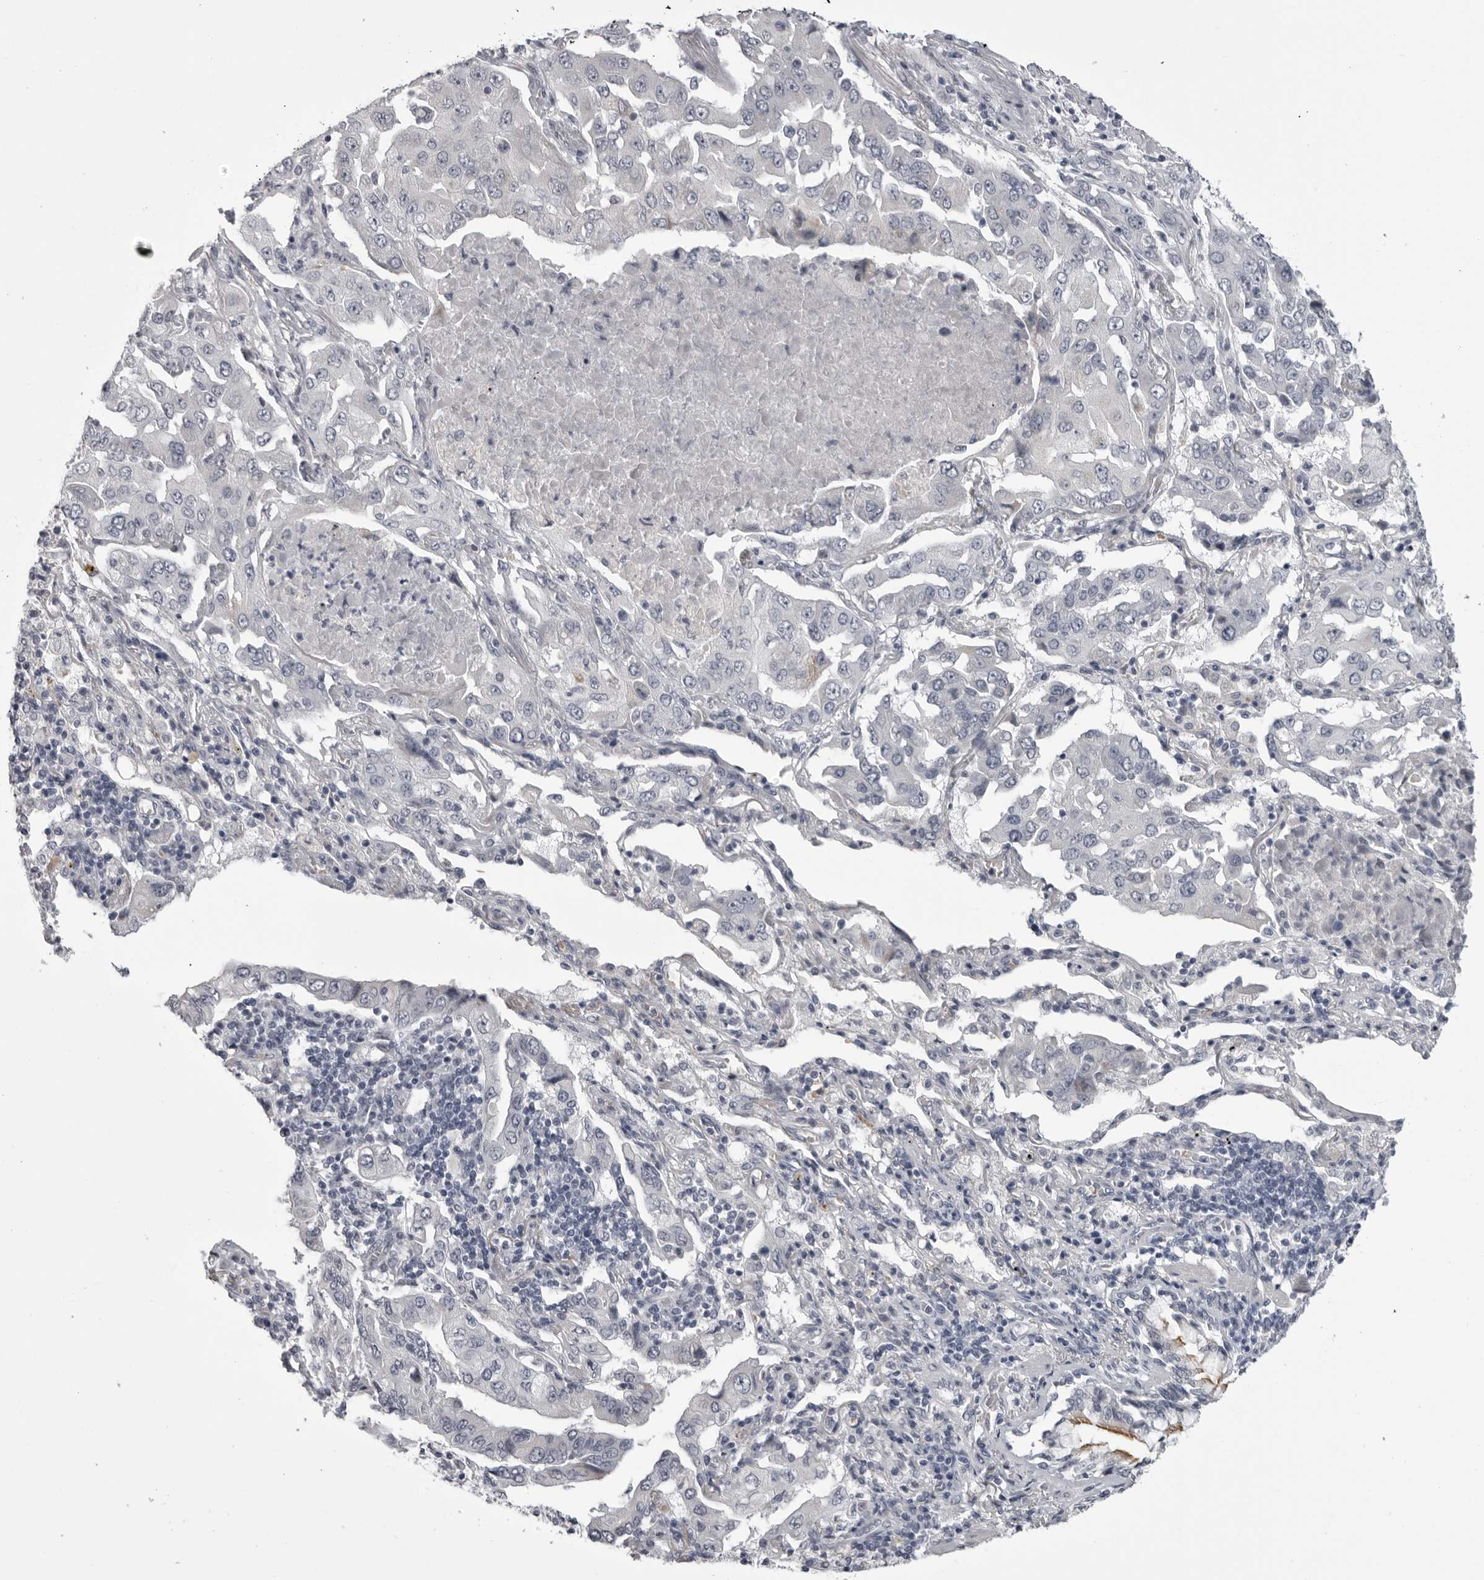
{"staining": {"intensity": "negative", "quantity": "none", "location": "none"}, "tissue": "lung cancer", "cell_type": "Tumor cells", "image_type": "cancer", "snomed": [{"axis": "morphology", "description": "Adenocarcinoma, NOS"}, {"axis": "topography", "description": "Lung"}], "caption": "Tumor cells show no significant expression in adenocarcinoma (lung).", "gene": "EPHA10", "patient": {"sex": "female", "age": 65}}